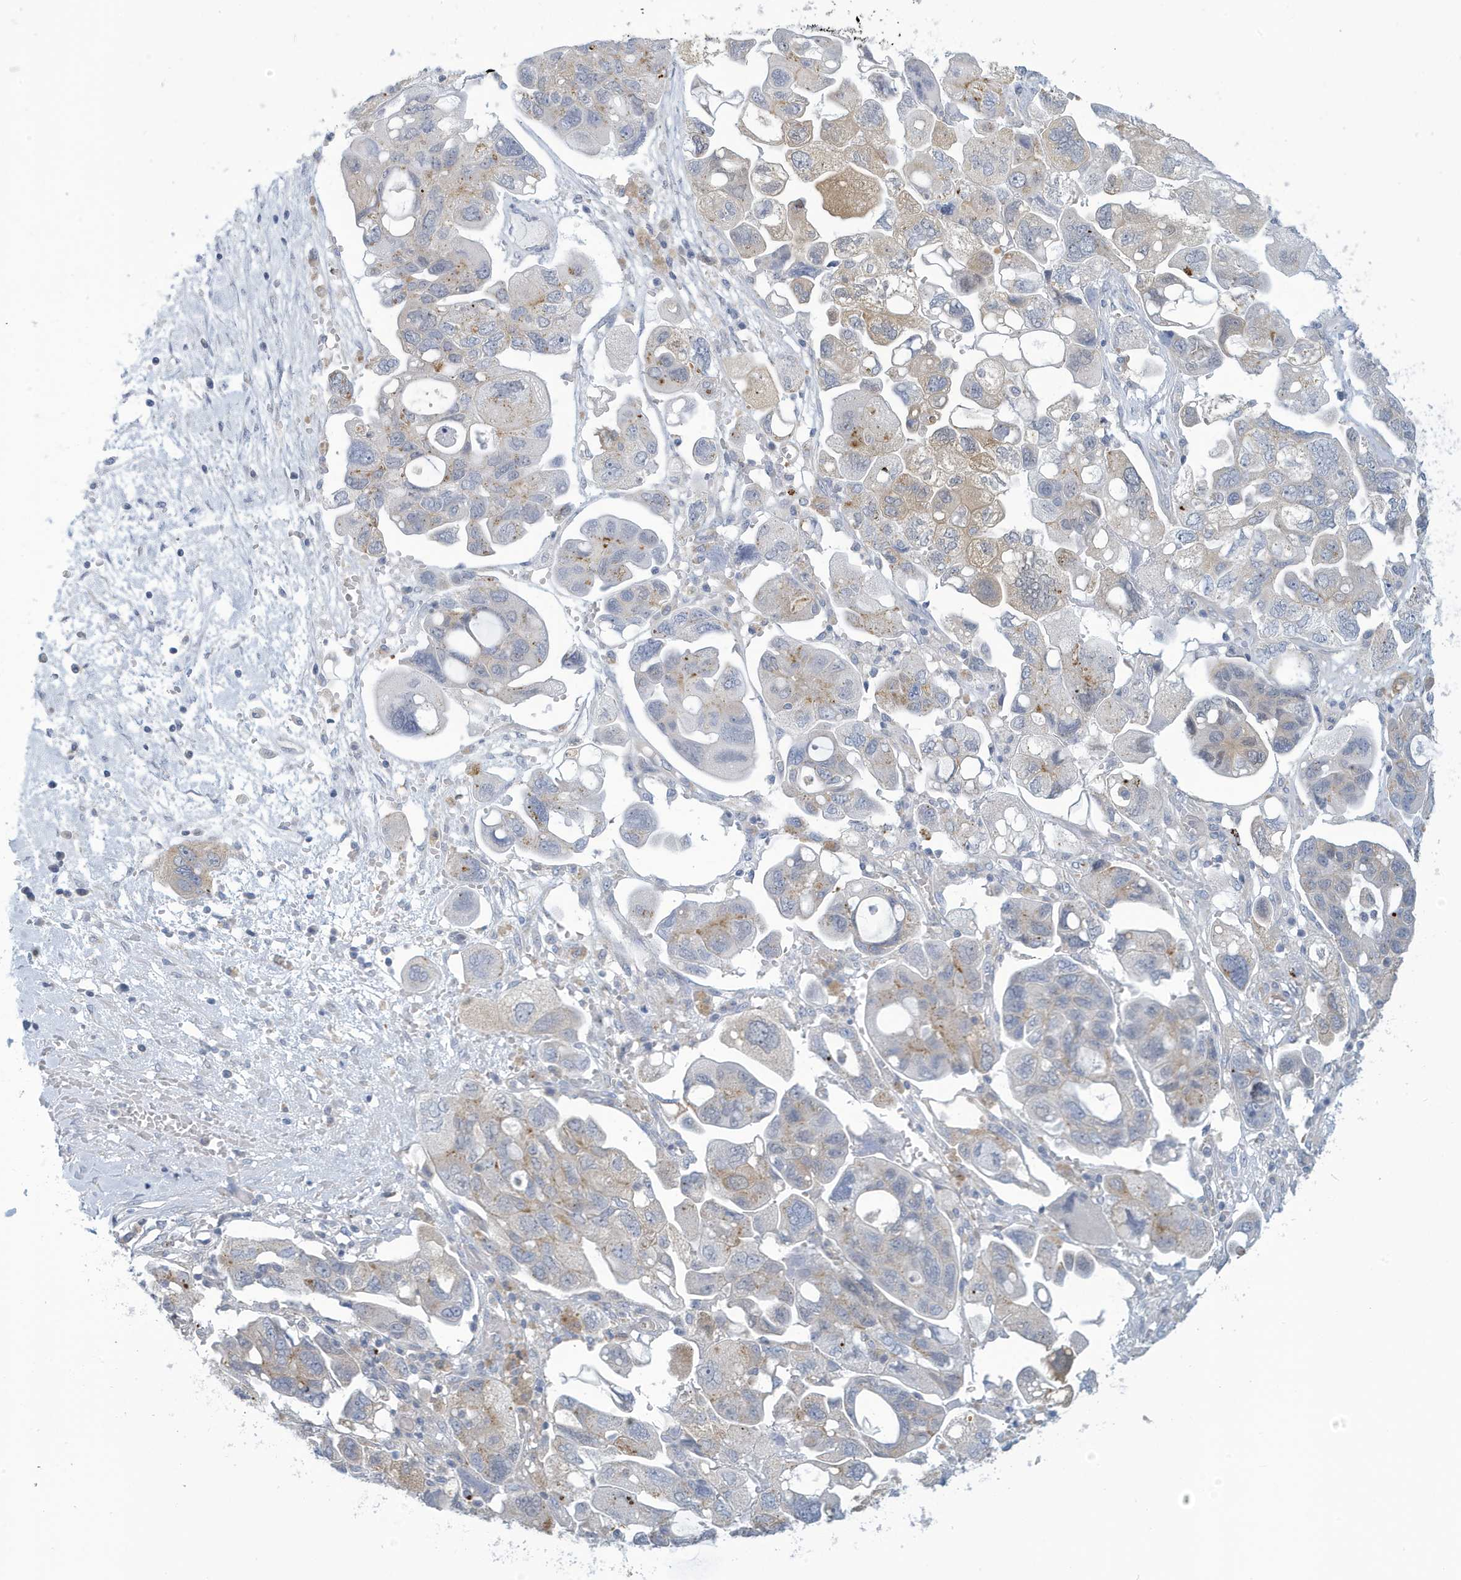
{"staining": {"intensity": "weak", "quantity": "<25%", "location": "cytoplasmic/membranous"}, "tissue": "ovarian cancer", "cell_type": "Tumor cells", "image_type": "cancer", "snomed": [{"axis": "morphology", "description": "Carcinoma, NOS"}, {"axis": "morphology", "description": "Cystadenocarcinoma, serous, NOS"}, {"axis": "topography", "description": "Ovary"}], "caption": "Photomicrograph shows no significant protein staining in tumor cells of serous cystadenocarcinoma (ovarian).", "gene": "VTA1", "patient": {"sex": "female", "age": 69}}